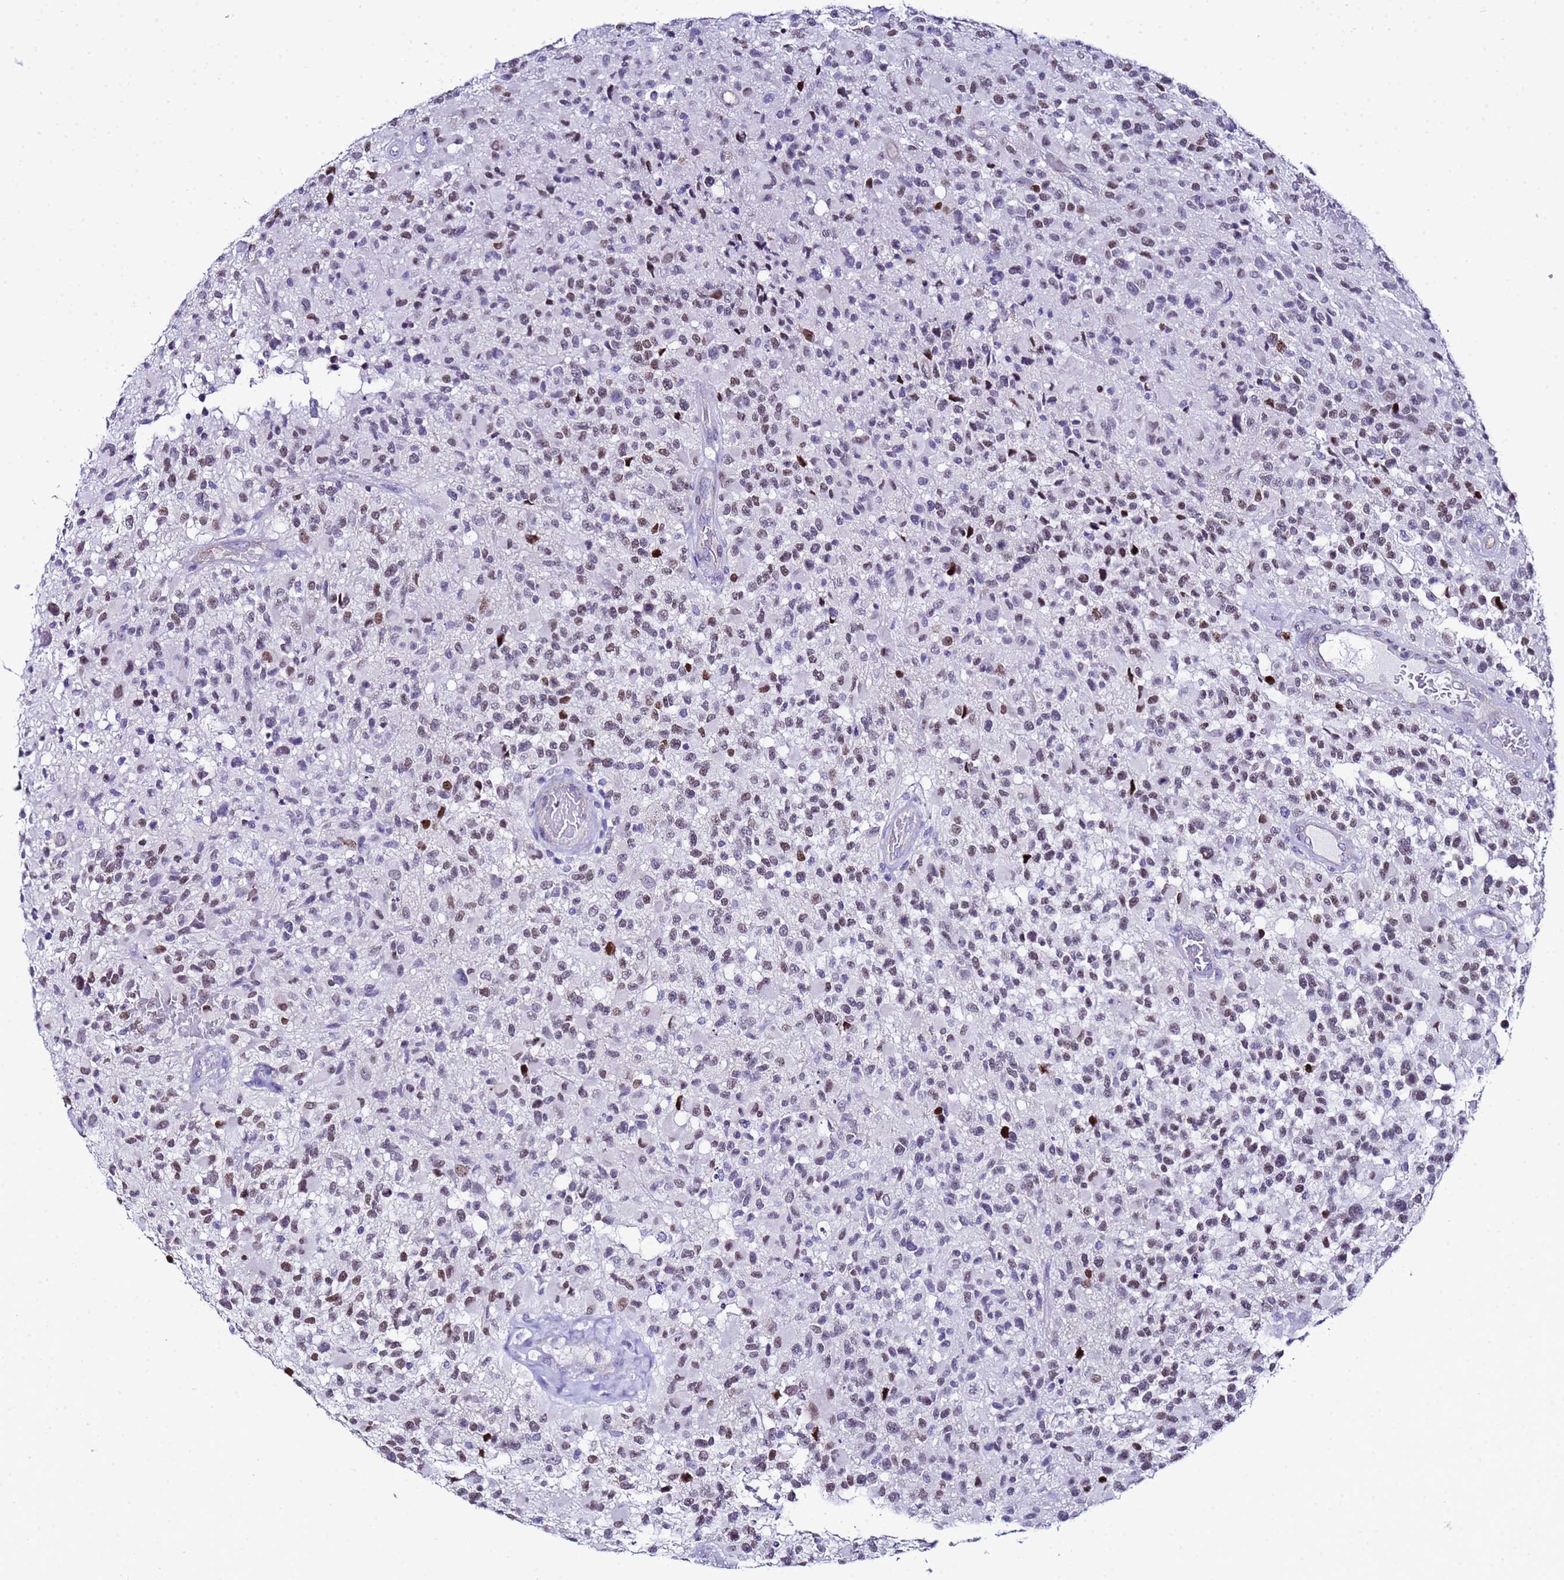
{"staining": {"intensity": "moderate", "quantity": "25%-75%", "location": "nuclear"}, "tissue": "glioma", "cell_type": "Tumor cells", "image_type": "cancer", "snomed": [{"axis": "morphology", "description": "Glioma, malignant, High grade"}, {"axis": "morphology", "description": "Glioblastoma, NOS"}, {"axis": "topography", "description": "Brain"}], "caption": "Immunohistochemical staining of glioblastoma displays moderate nuclear protein expression in about 25%-75% of tumor cells.", "gene": "BCL7A", "patient": {"sex": "male", "age": 60}}